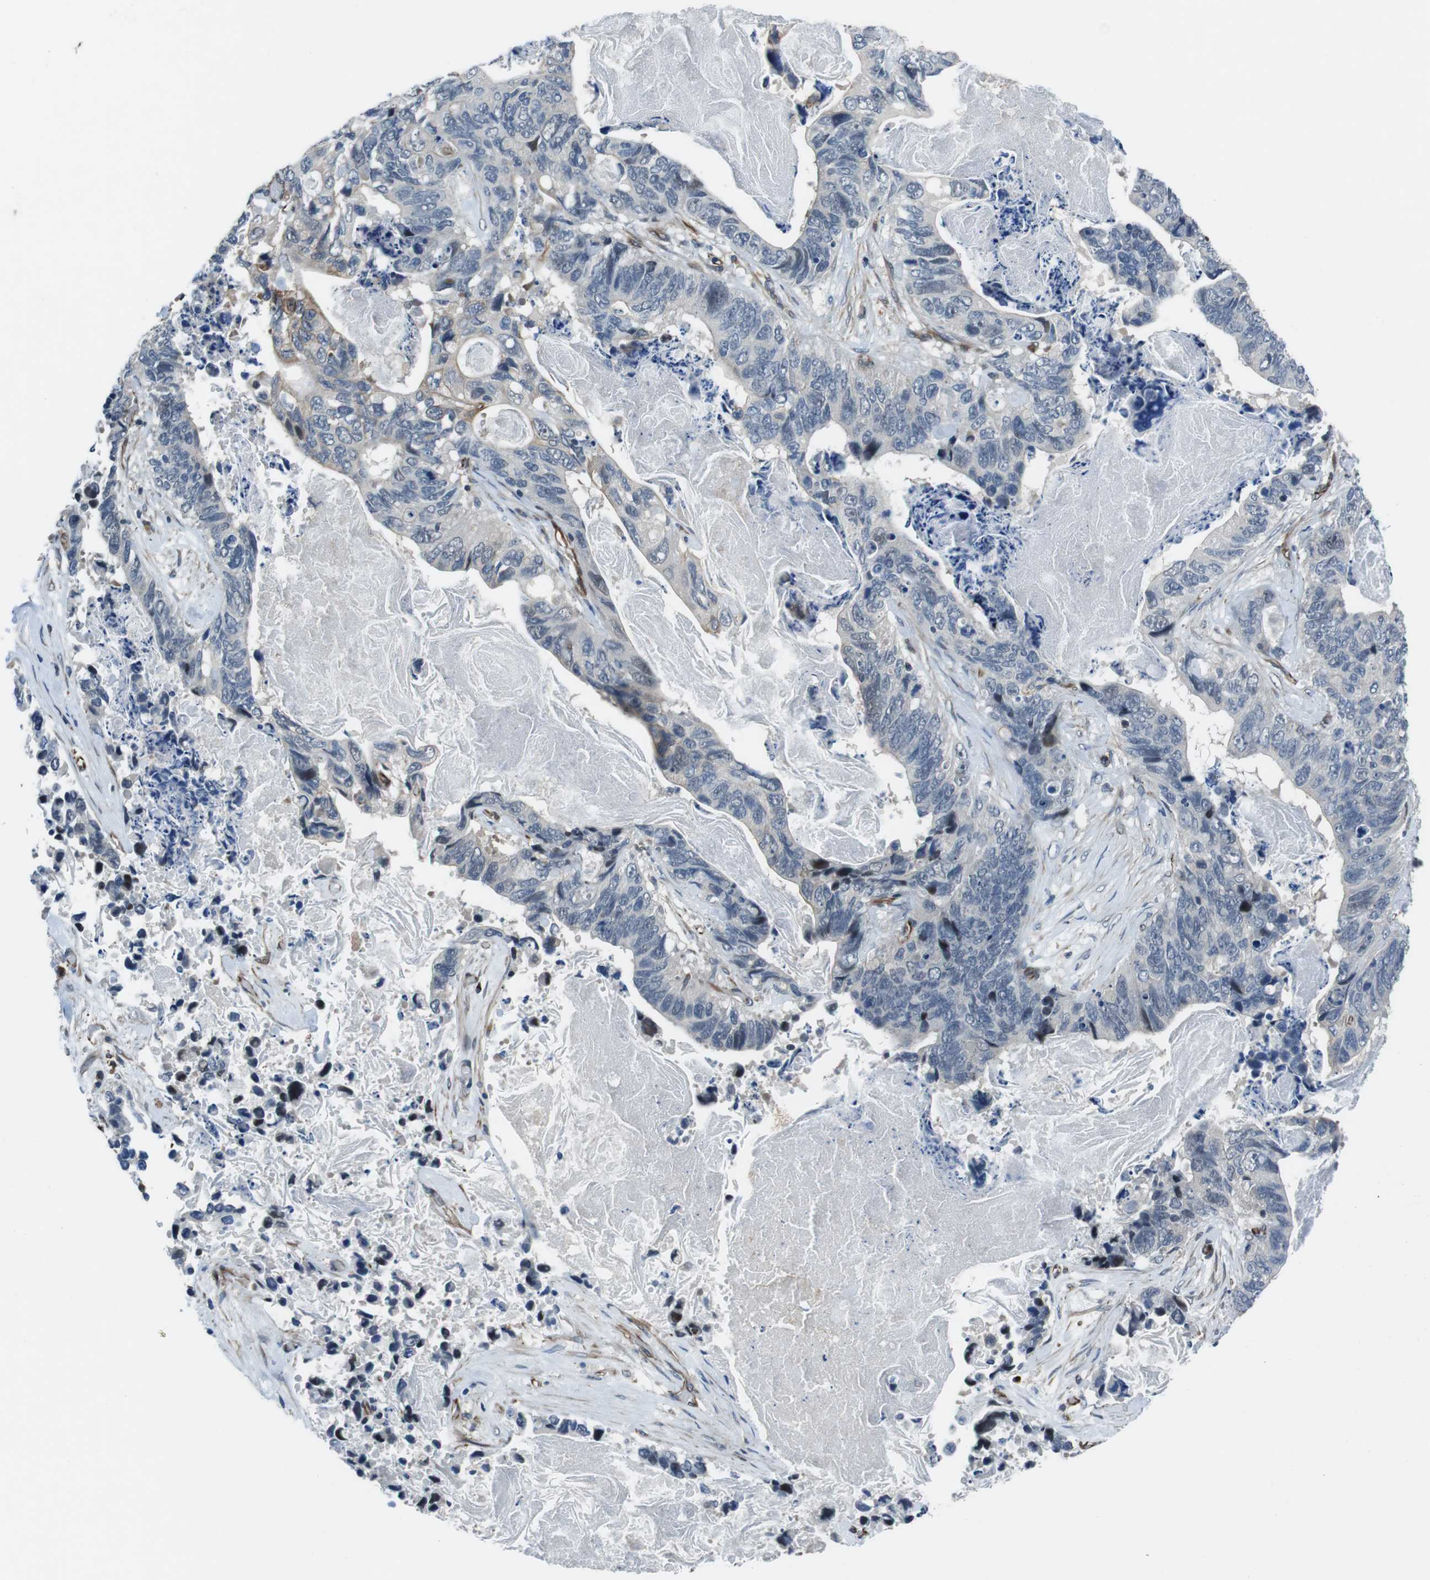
{"staining": {"intensity": "negative", "quantity": "none", "location": "none"}, "tissue": "stomach cancer", "cell_type": "Tumor cells", "image_type": "cancer", "snomed": [{"axis": "morphology", "description": "Adenocarcinoma, NOS"}, {"axis": "topography", "description": "Stomach"}], "caption": "Tumor cells are negative for protein expression in human stomach cancer (adenocarcinoma).", "gene": "LRRC49", "patient": {"sex": "female", "age": 89}}